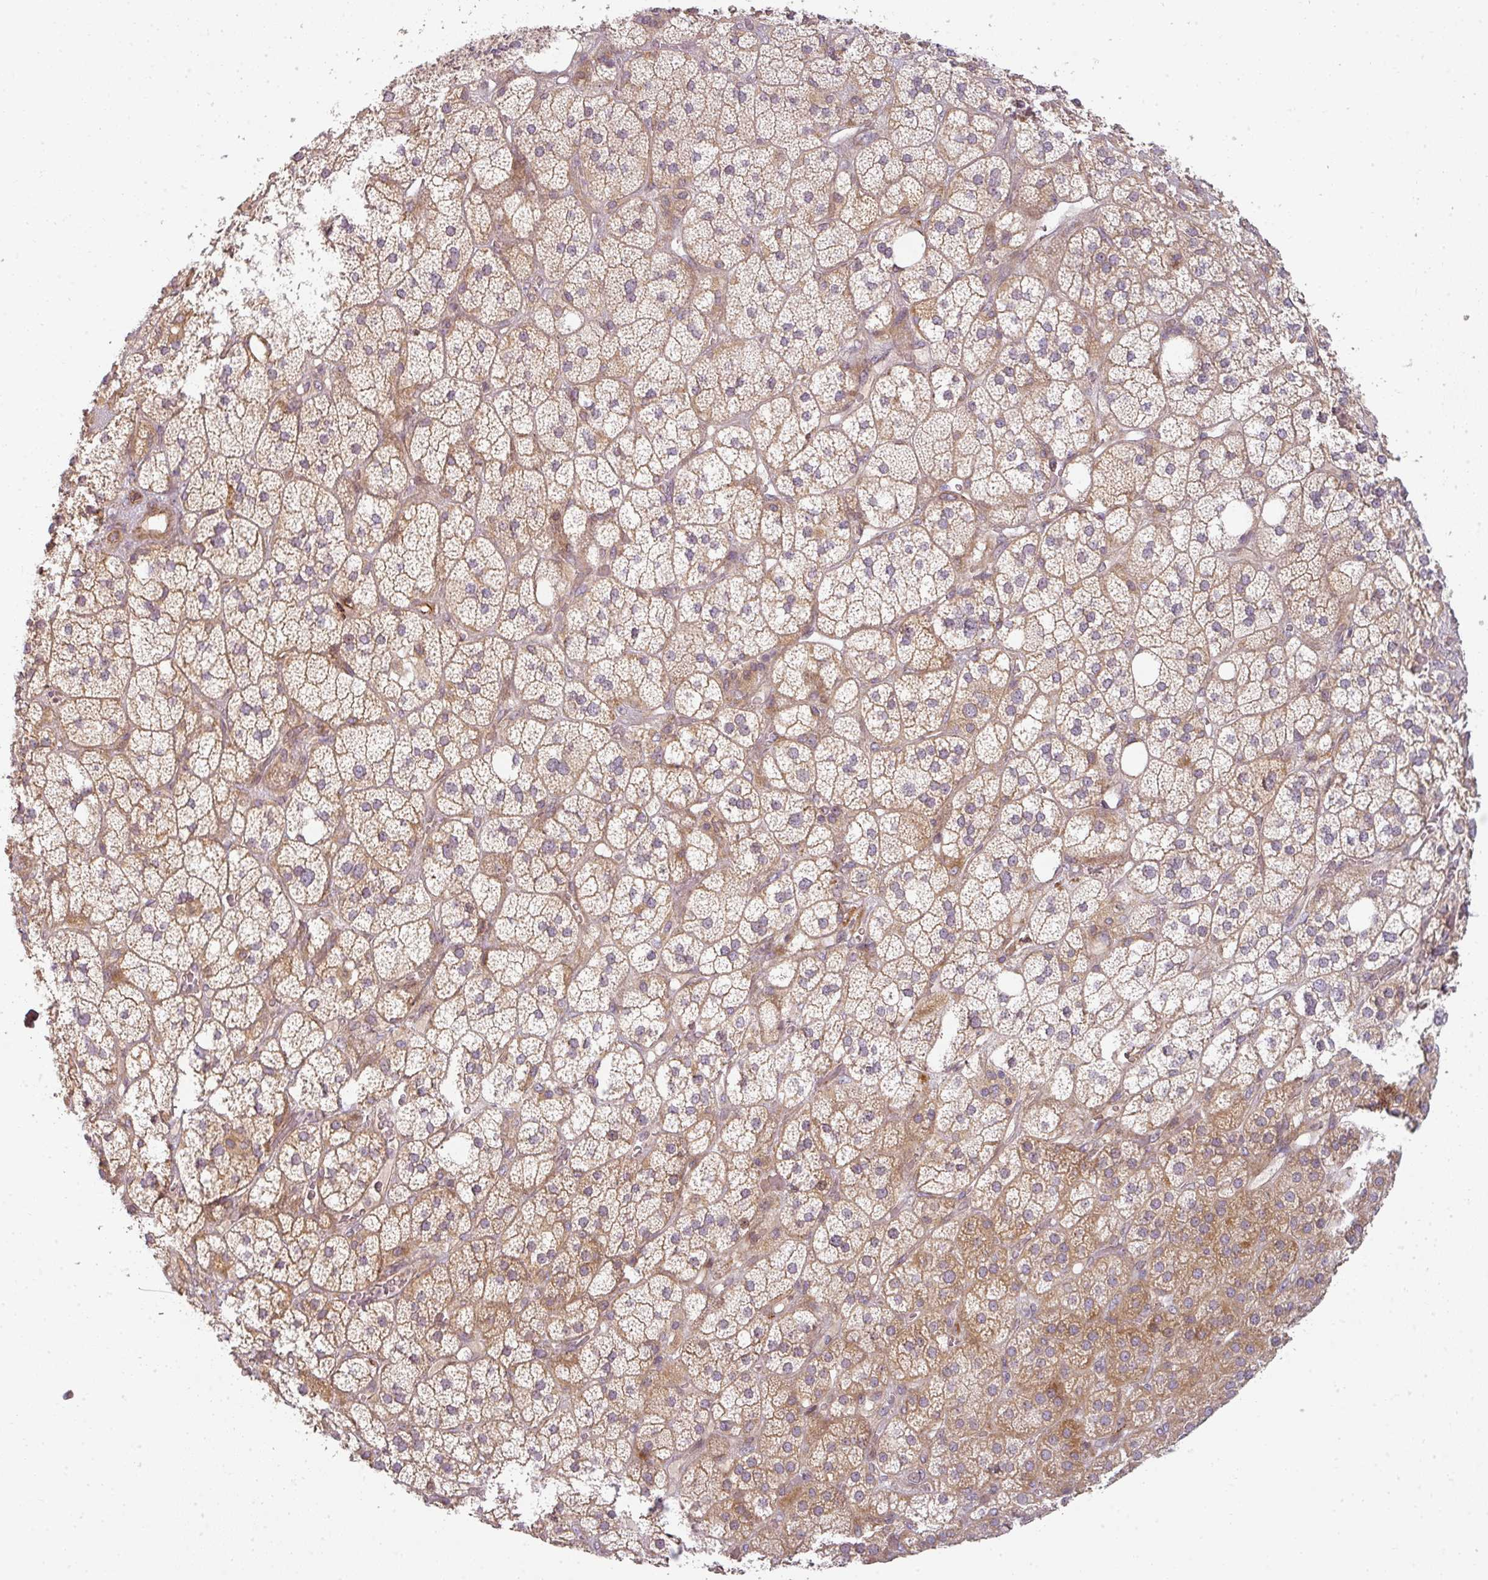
{"staining": {"intensity": "moderate", "quantity": "25%-75%", "location": "cytoplasmic/membranous"}, "tissue": "adrenal gland", "cell_type": "Glandular cells", "image_type": "normal", "snomed": [{"axis": "morphology", "description": "Normal tissue, NOS"}, {"axis": "topography", "description": "Adrenal gland"}], "caption": "Human adrenal gland stained with a brown dye shows moderate cytoplasmic/membranous positive staining in approximately 25%-75% of glandular cells.", "gene": "CNOT1", "patient": {"sex": "male", "age": 61}}